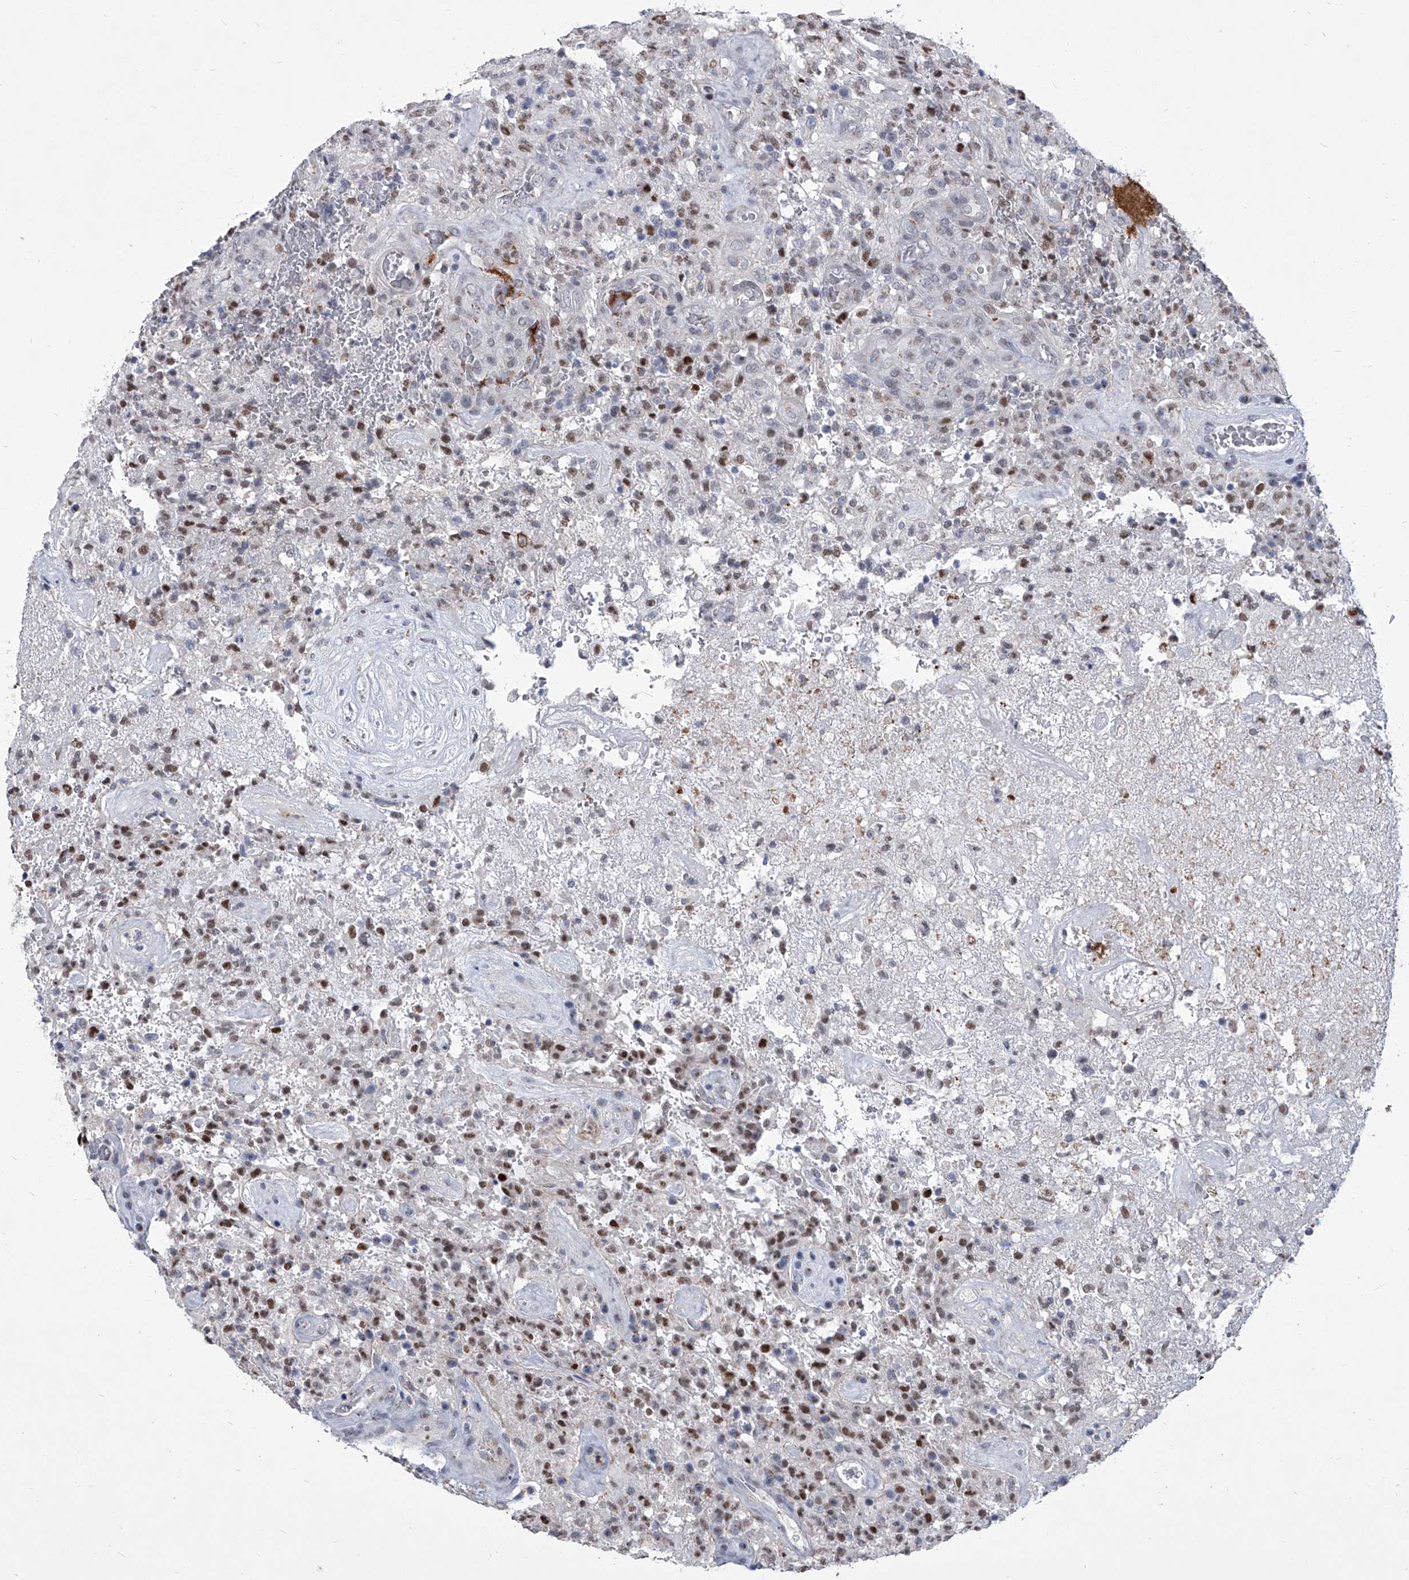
{"staining": {"intensity": "moderate", "quantity": "25%-75%", "location": "nuclear"}, "tissue": "glioma", "cell_type": "Tumor cells", "image_type": "cancer", "snomed": [{"axis": "morphology", "description": "Glioma, malignant, High grade"}, {"axis": "topography", "description": "Brain"}], "caption": "Immunohistochemical staining of human glioma exhibits medium levels of moderate nuclear positivity in approximately 25%-75% of tumor cells. (DAB (3,3'-diaminobenzidine) IHC with brightfield microscopy, high magnification).", "gene": "EVA1C", "patient": {"sex": "female", "age": 57}}